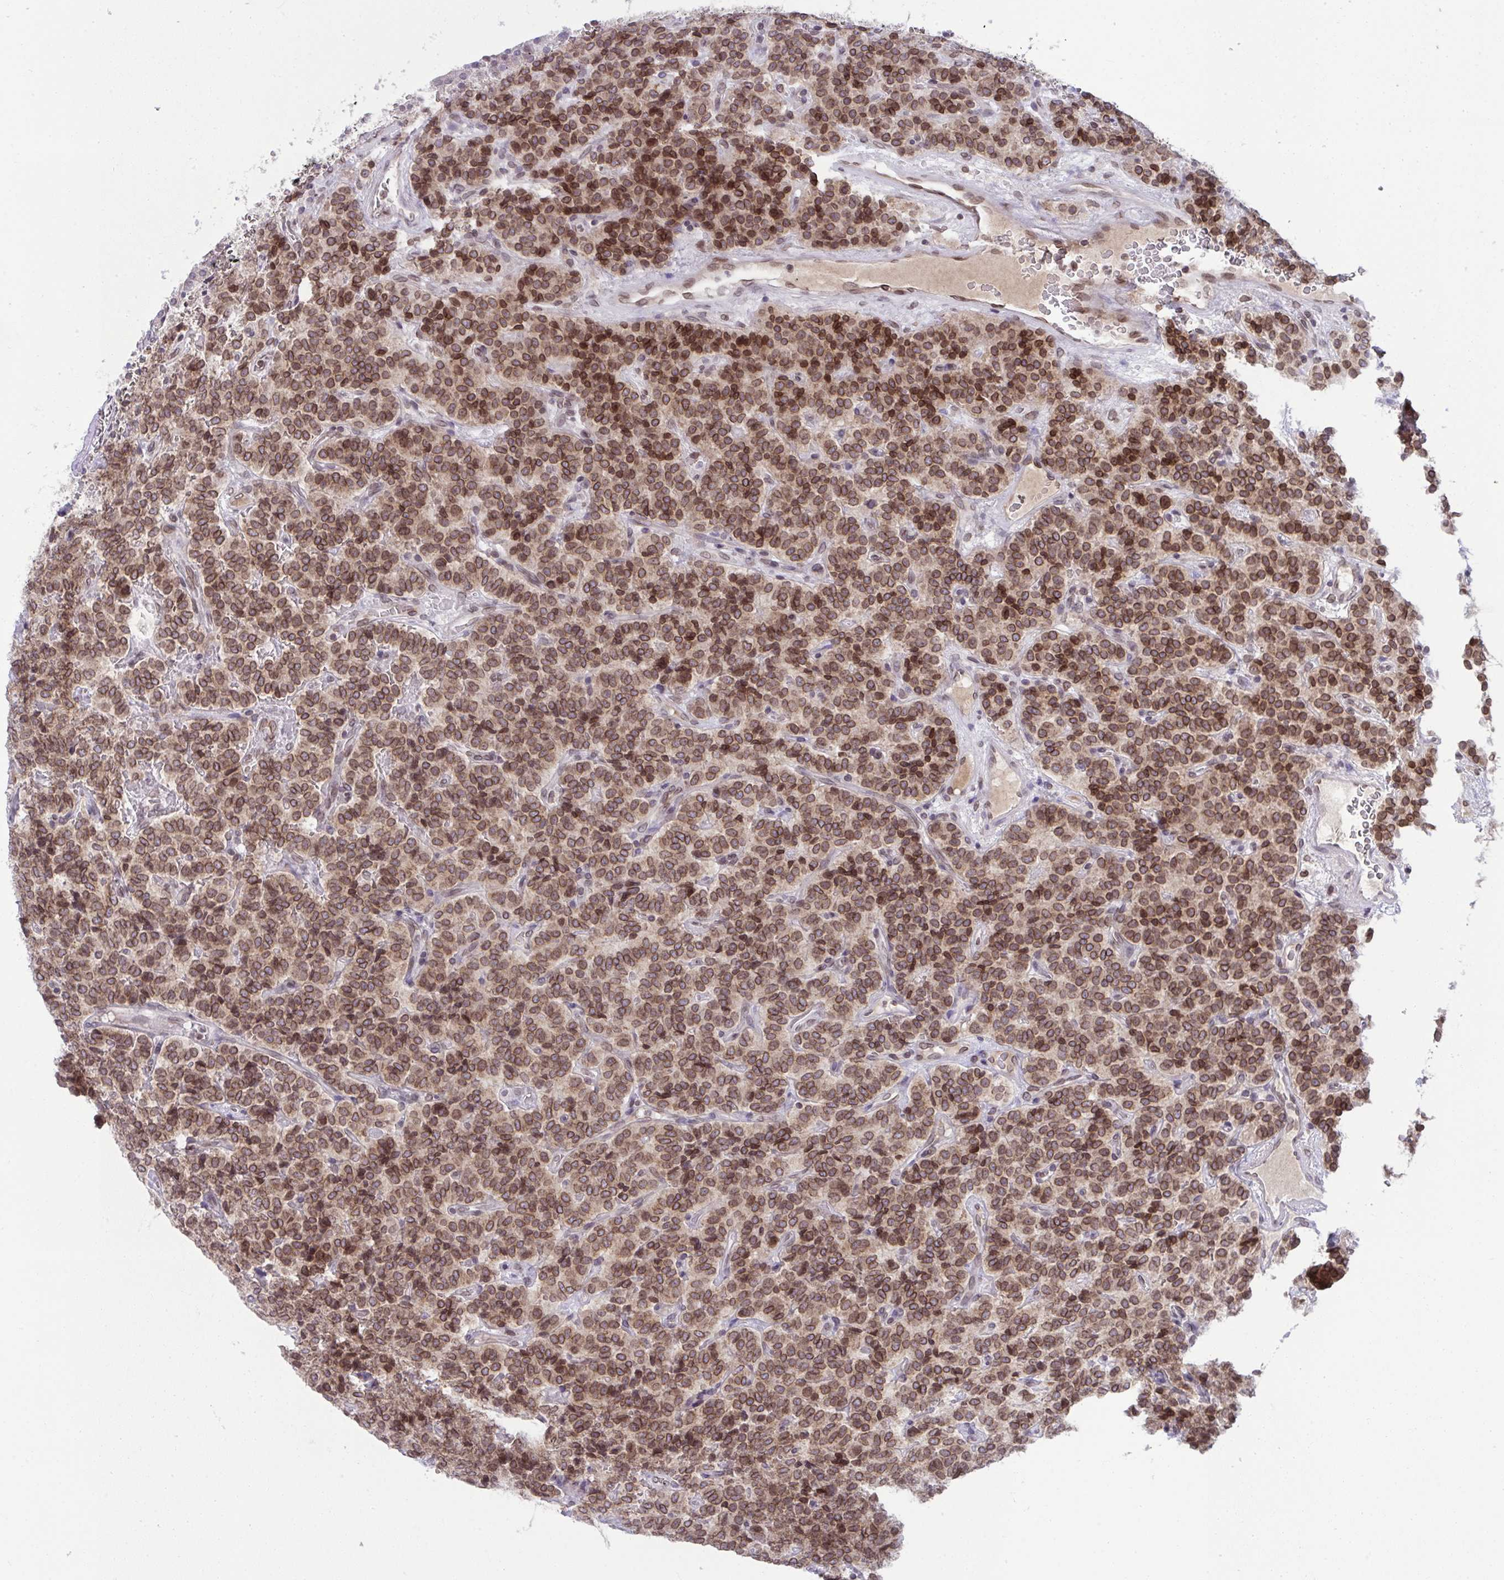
{"staining": {"intensity": "moderate", "quantity": ">75%", "location": "cytoplasmic/membranous,nuclear"}, "tissue": "carcinoid", "cell_type": "Tumor cells", "image_type": "cancer", "snomed": [{"axis": "morphology", "description": "Carcinoid, malignant, NOS"}, {"axis": "topography", "description": "Pancreas"}], "caption": "Malignant carcinoid stained for a protein (brown) reveals moderate cytoplasmic/membranous and nuclear positive staining in approximately >75% of tumor cells.", "gene": "RANBP2", "patient": {"sex": "male", "age": 36}}